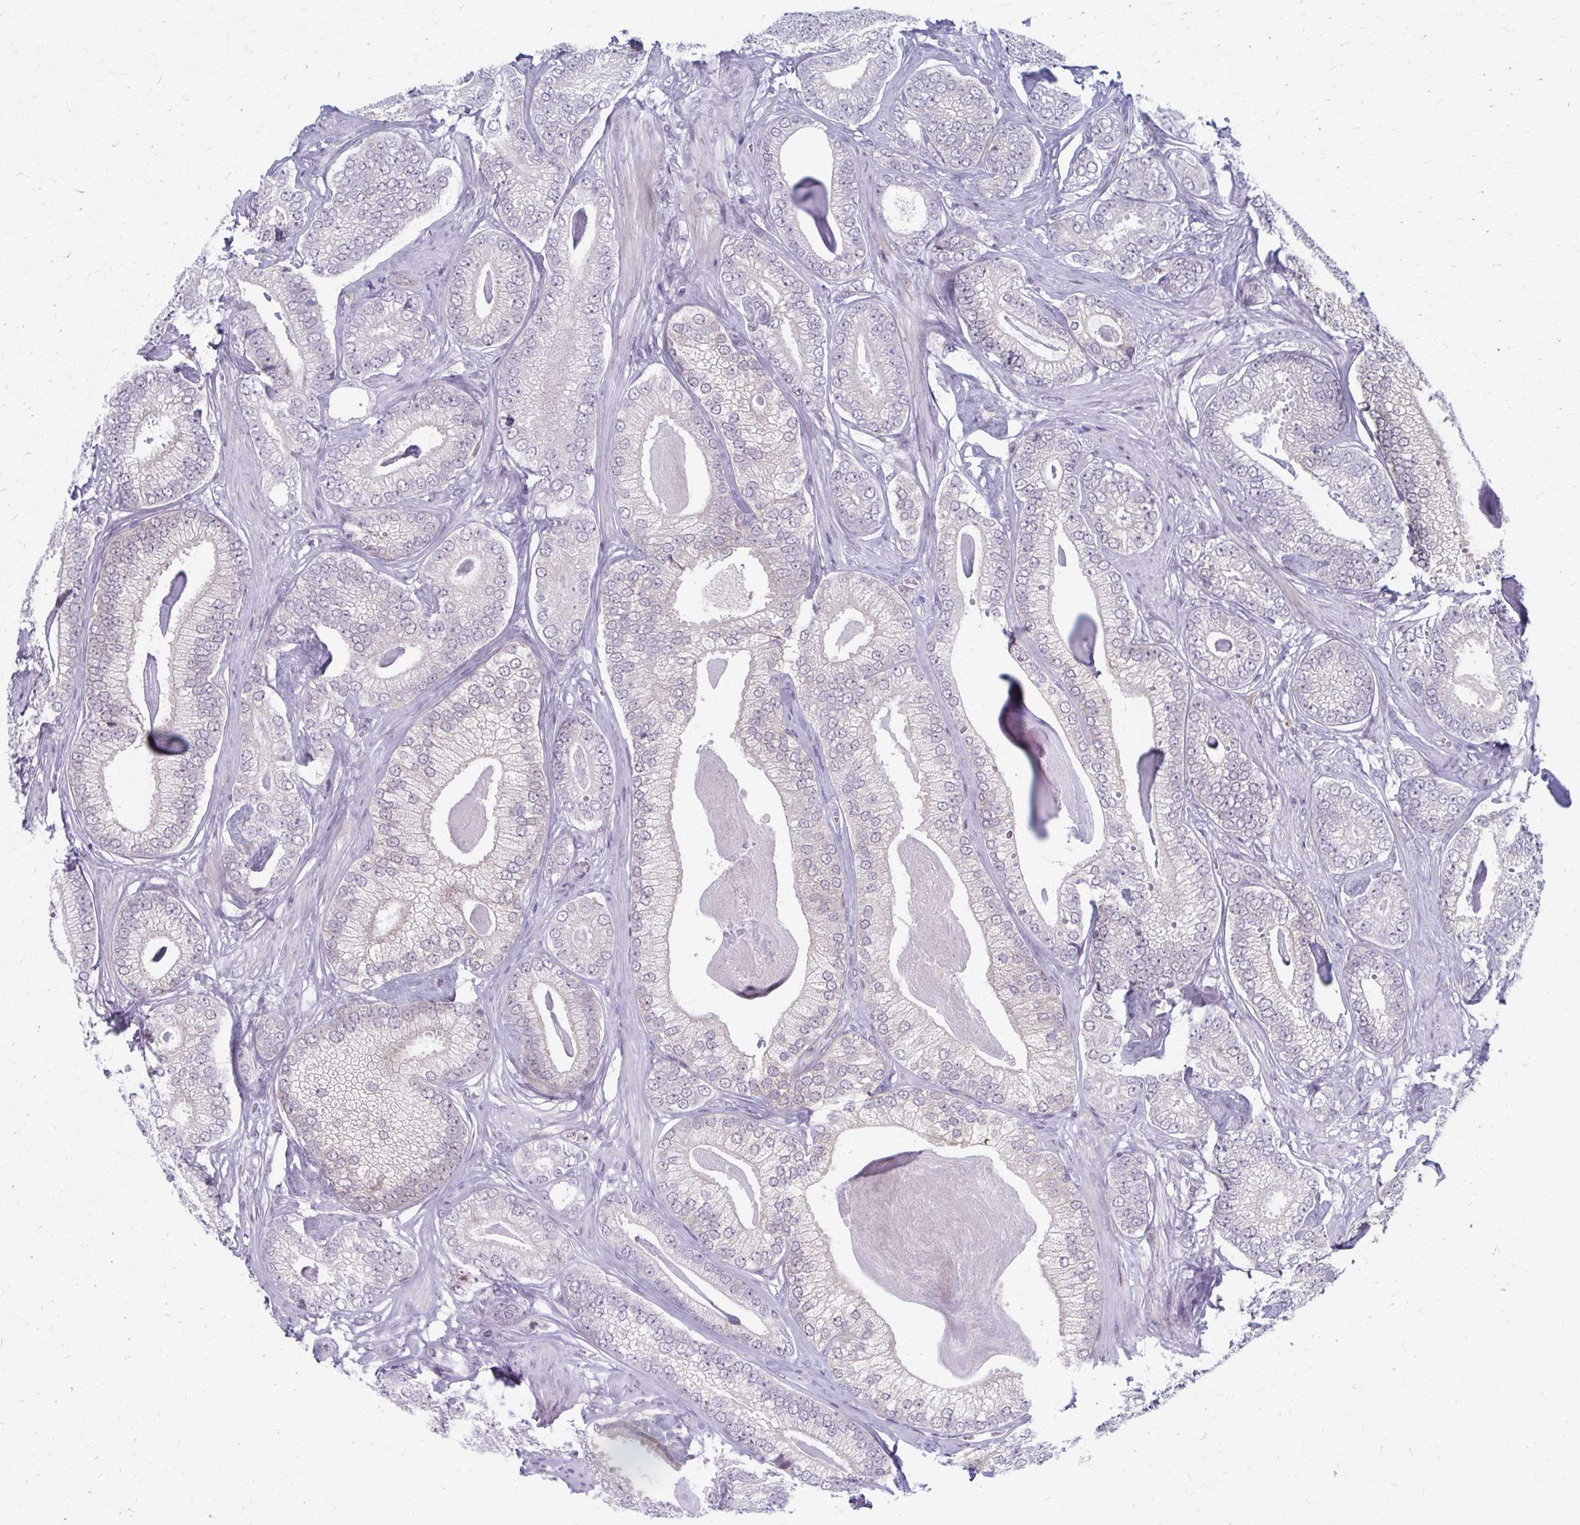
{"staining": {"intensity": "negative", "quantity": "none", "location": "none"}, "tissue": "prostate cancer", "cell_type": "Tumor cells", "image_type": "cancer", "snomed": [{"axis": "morphology", "description": "Adenocarcinoma, Low grade"}, {"axis": "topography", "description": "Prostate"}], "caption": "Immunohistochemistry histopathology image of neoplastic tissue: human low-grade adenocarcinoma (prostate) stained with DAB exhibits no significant protein positivity in tumor cells.", "gene": "ABHD16B", "patient": {"sex": "male", "age": 63}}